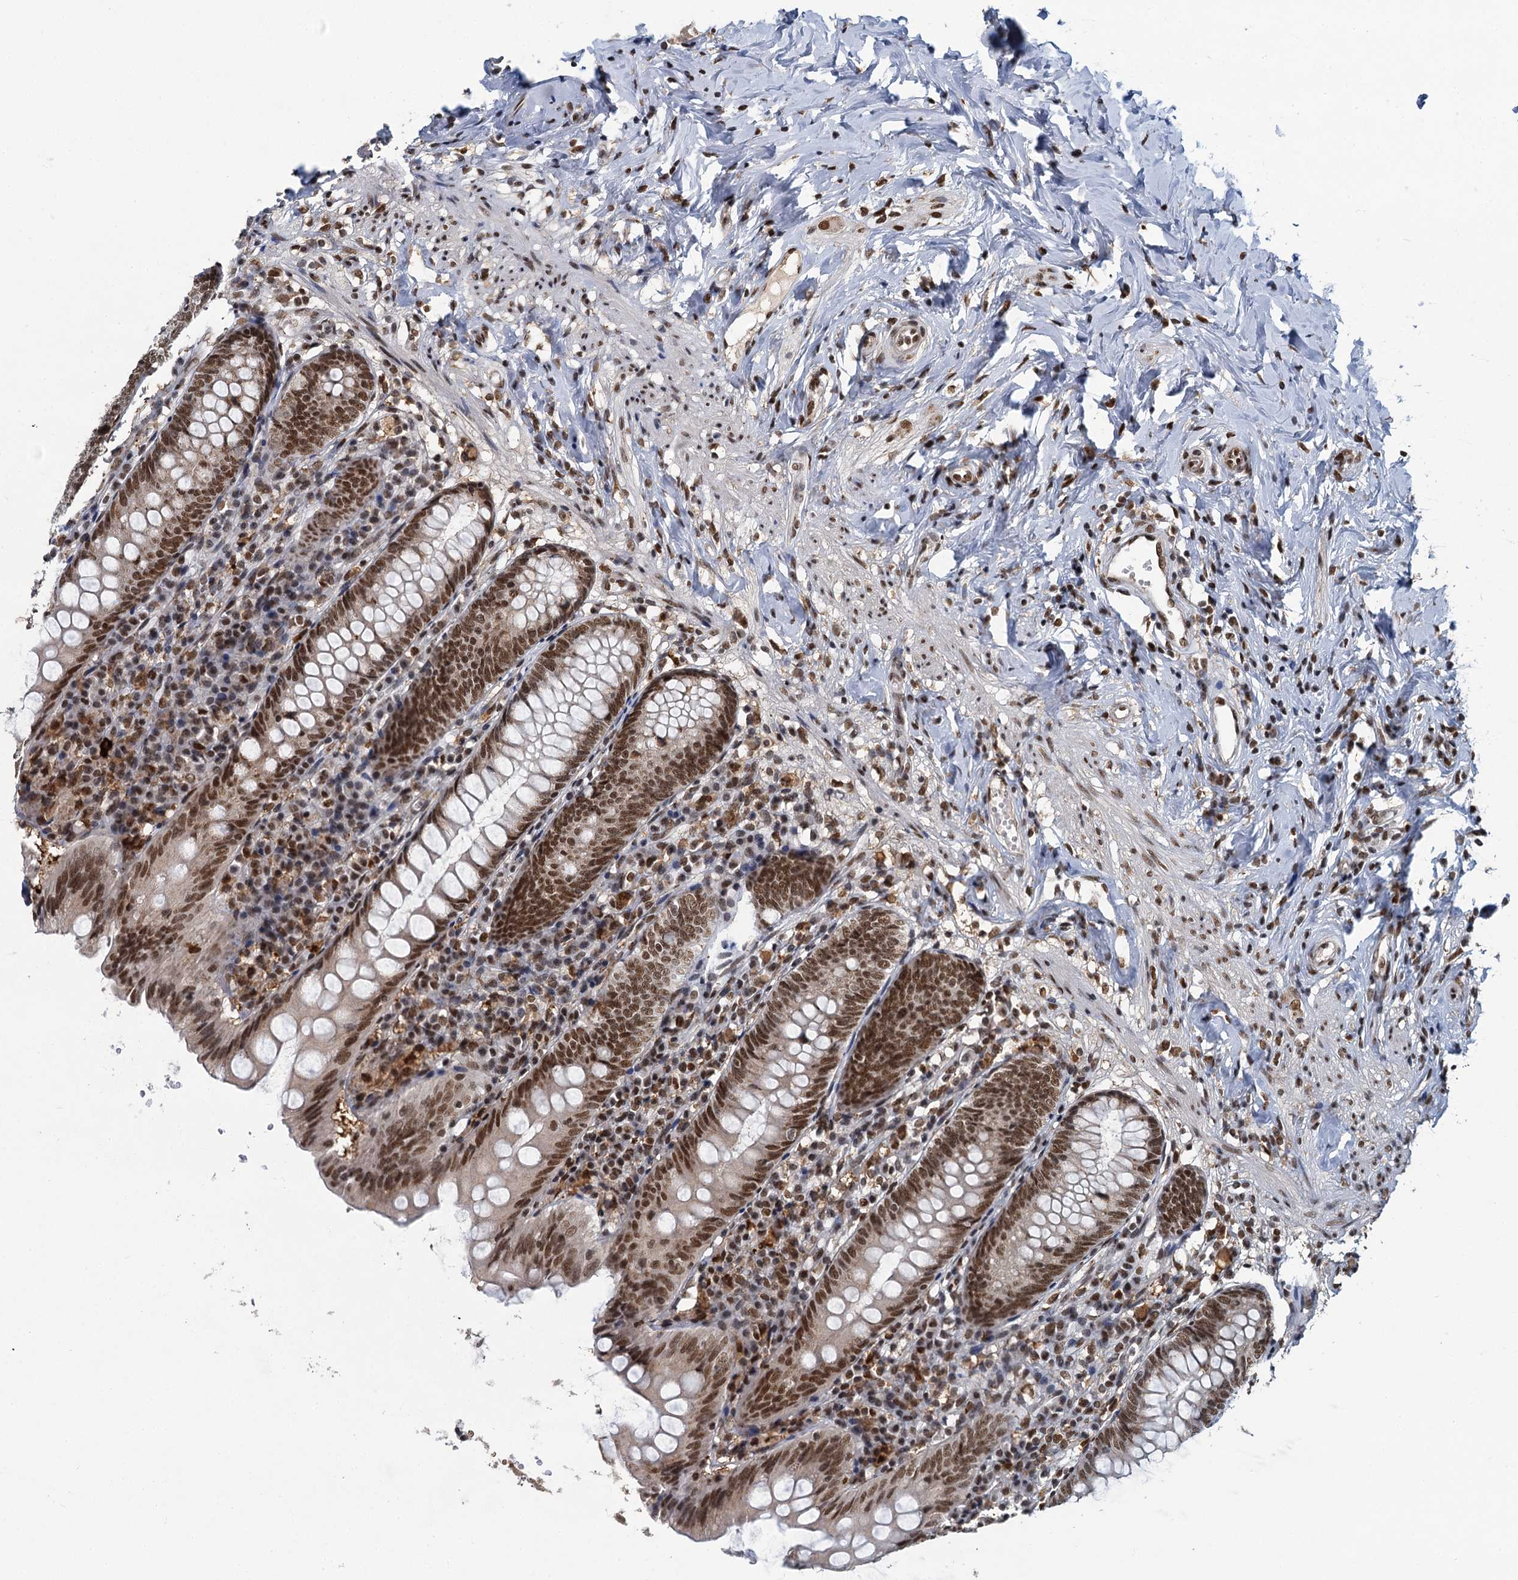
{"staining": {"intensity": "moderate", "quantity": ">75%", "location": "nuclear"}, "tissue": "appendix", "cell_type": "Glandular cells", "image_type": "normal", "snomed": [{"axis": "morphology", "description": "Normal tissue, NOS"}, {"axis": "topography", "description": "Appendix"}], "caption": "A micrograph of human appendix stained for a protein demonstrates moderate nuclear brown staining in glandular cells.", "gene": "PPHLN1", "patient": {"sex": "female", "age": 54}}